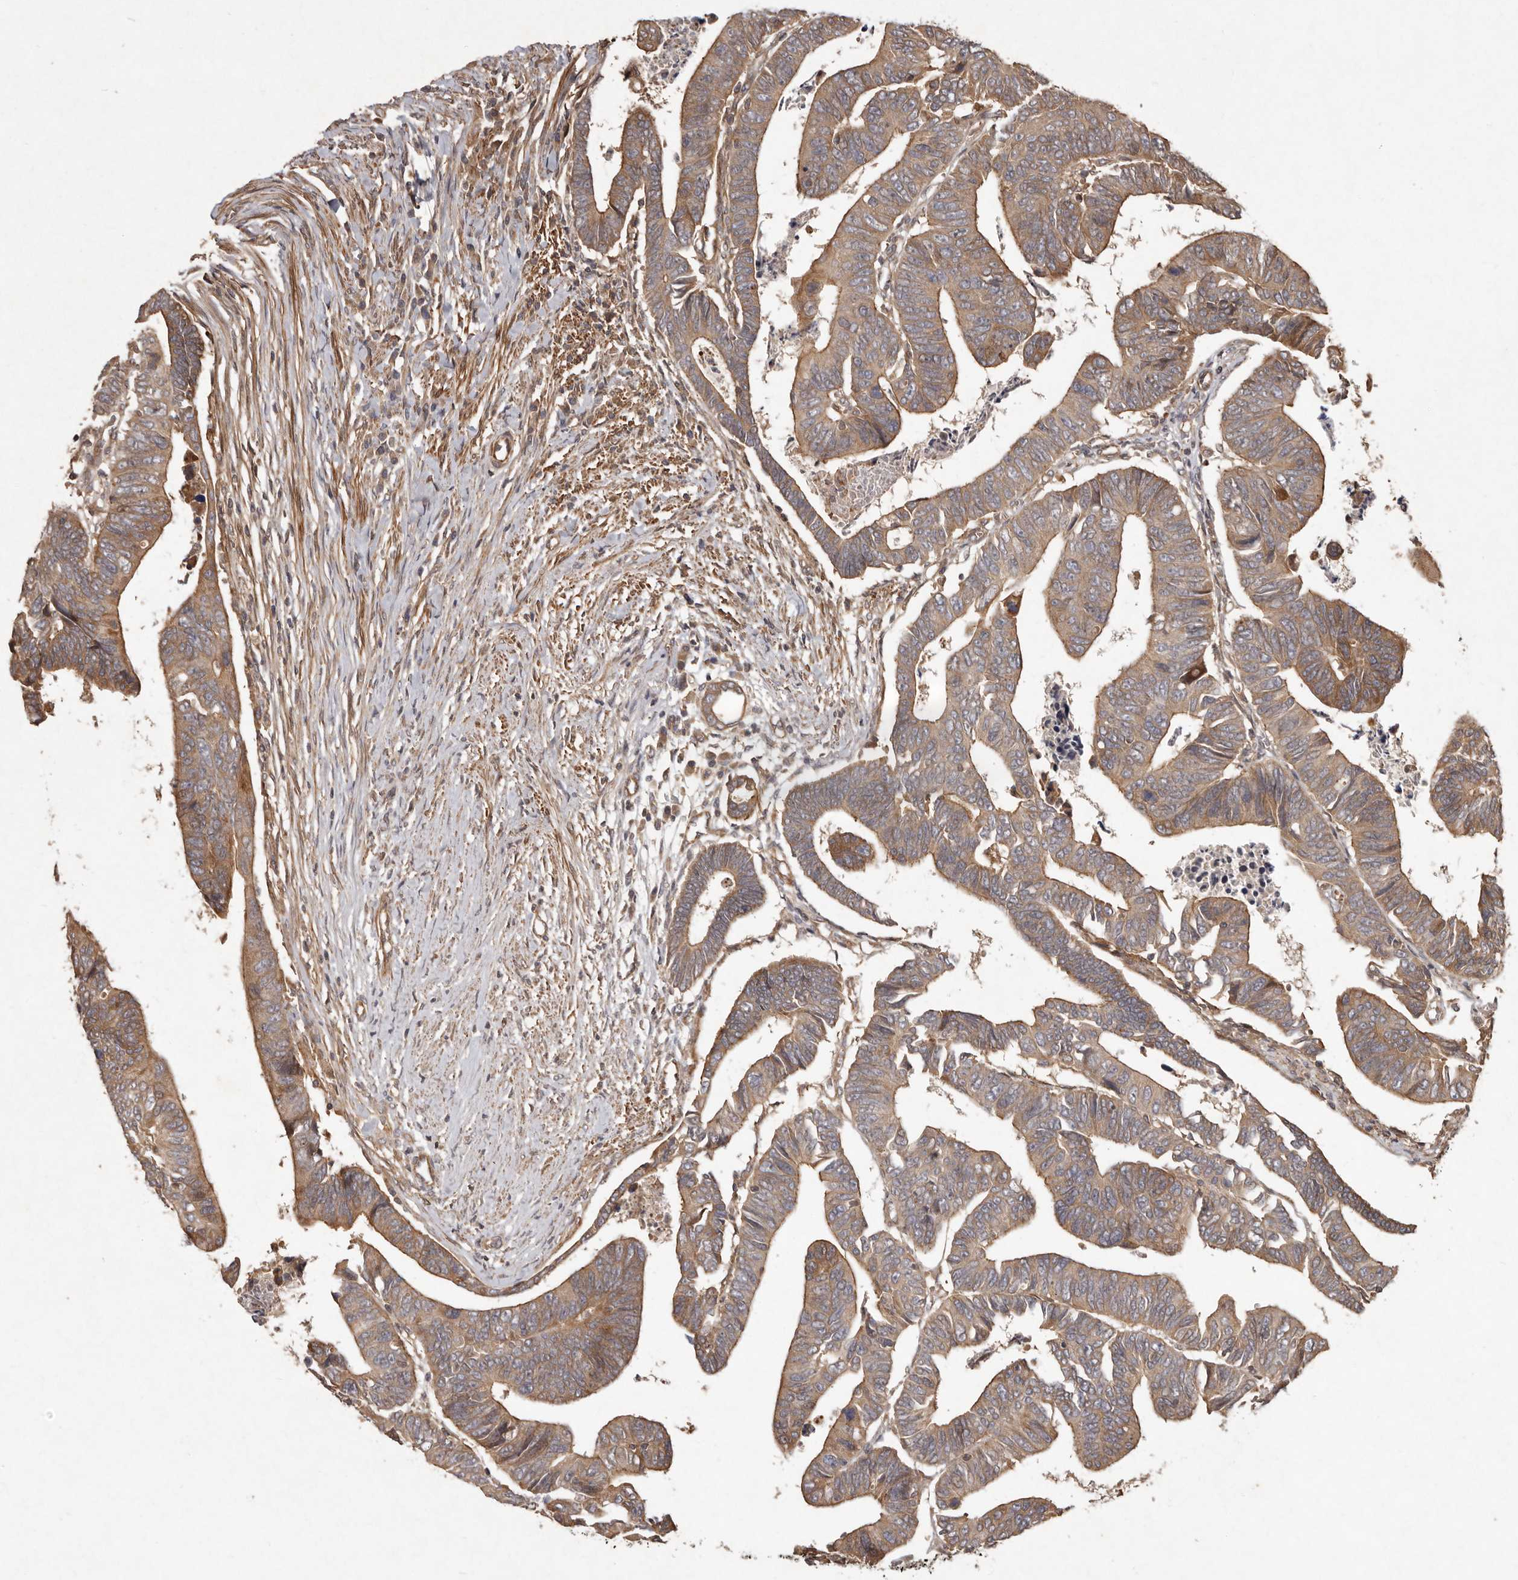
{"staining": {"intensity": "moderate", "quantity": ">75%", "location": "cytoplasmic/membranous"}, "tissue": "colorectal cancer", "cell_type": "Tumor cells", "image_type": "cancer", "snomed": [{"axis": "morphology", "description": "Adenocarcinoma, NOS"}, {"axis": "topography", "description": "Rectum"}], "caption": "Human colorectal cancer (adenocarcinoma) stained for a protein (brown) shows moderate cytoplasmic/membranous positive staining in about >75% of tumor cells.", "gene": "SEMA3A", "patient": {"sex": "female", "age": 65}}